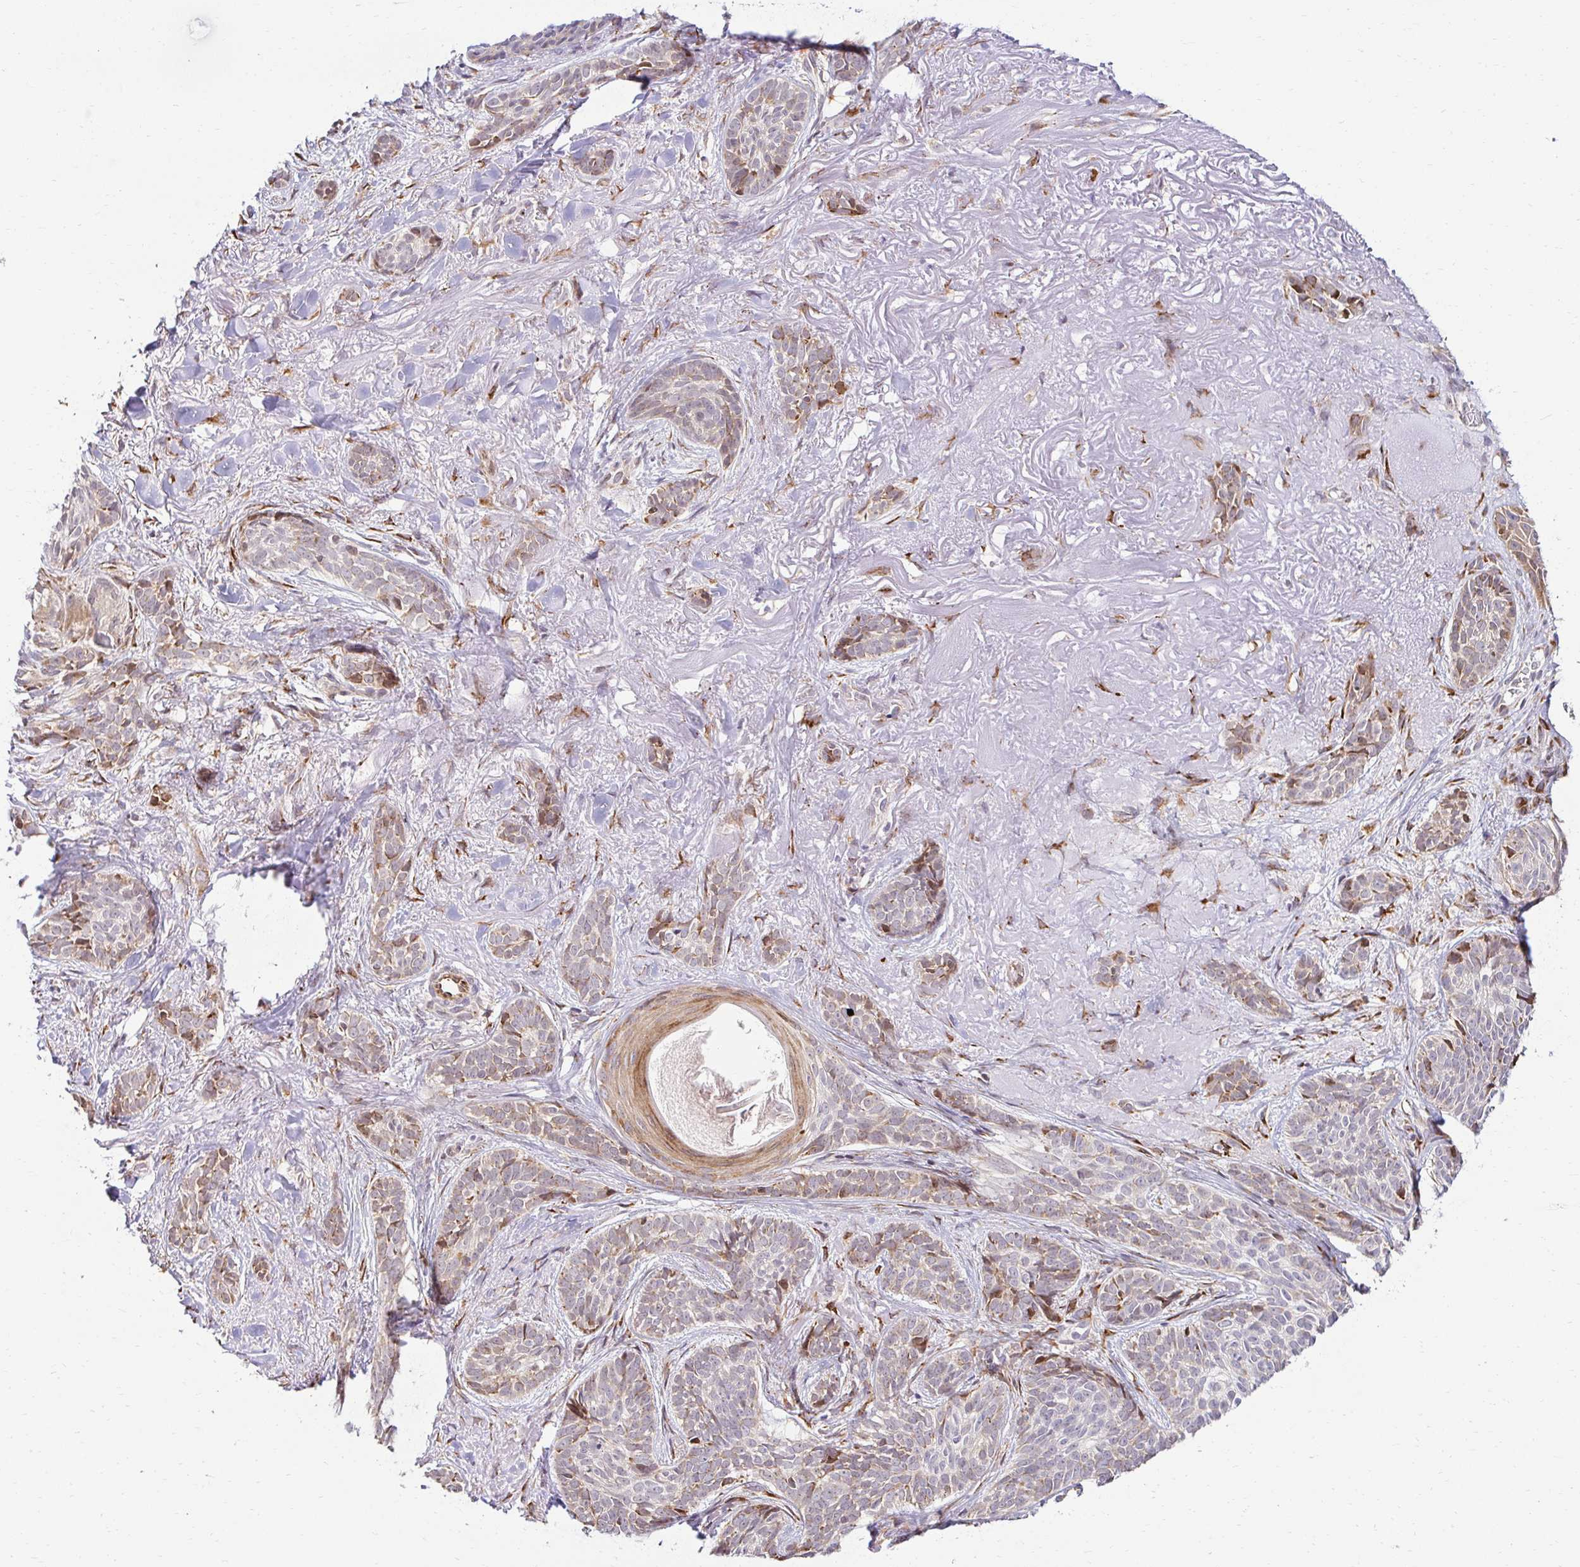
{"staining": {"intensity": "moderate", "quantity": "<25%", "location": "cytoplasmic/membranous"}, "tissue": "skin cancer", "cell_type": "Tumor cells", "image_type": "cancer", "snomed": [{"axis": "morphology", "description": "Basal cell carcinoma"}, {"axis": "morphology", "description": "BCC, high aggressive"}, {"axis": "topography", "description": "Skin"}], "caption": "Human skin bcc,  high aggressive stained with a protein marker exhibits moderate staining in tumor cells.", "gene": "HPS1", "patient": {"sex": "female", "age": 79}}